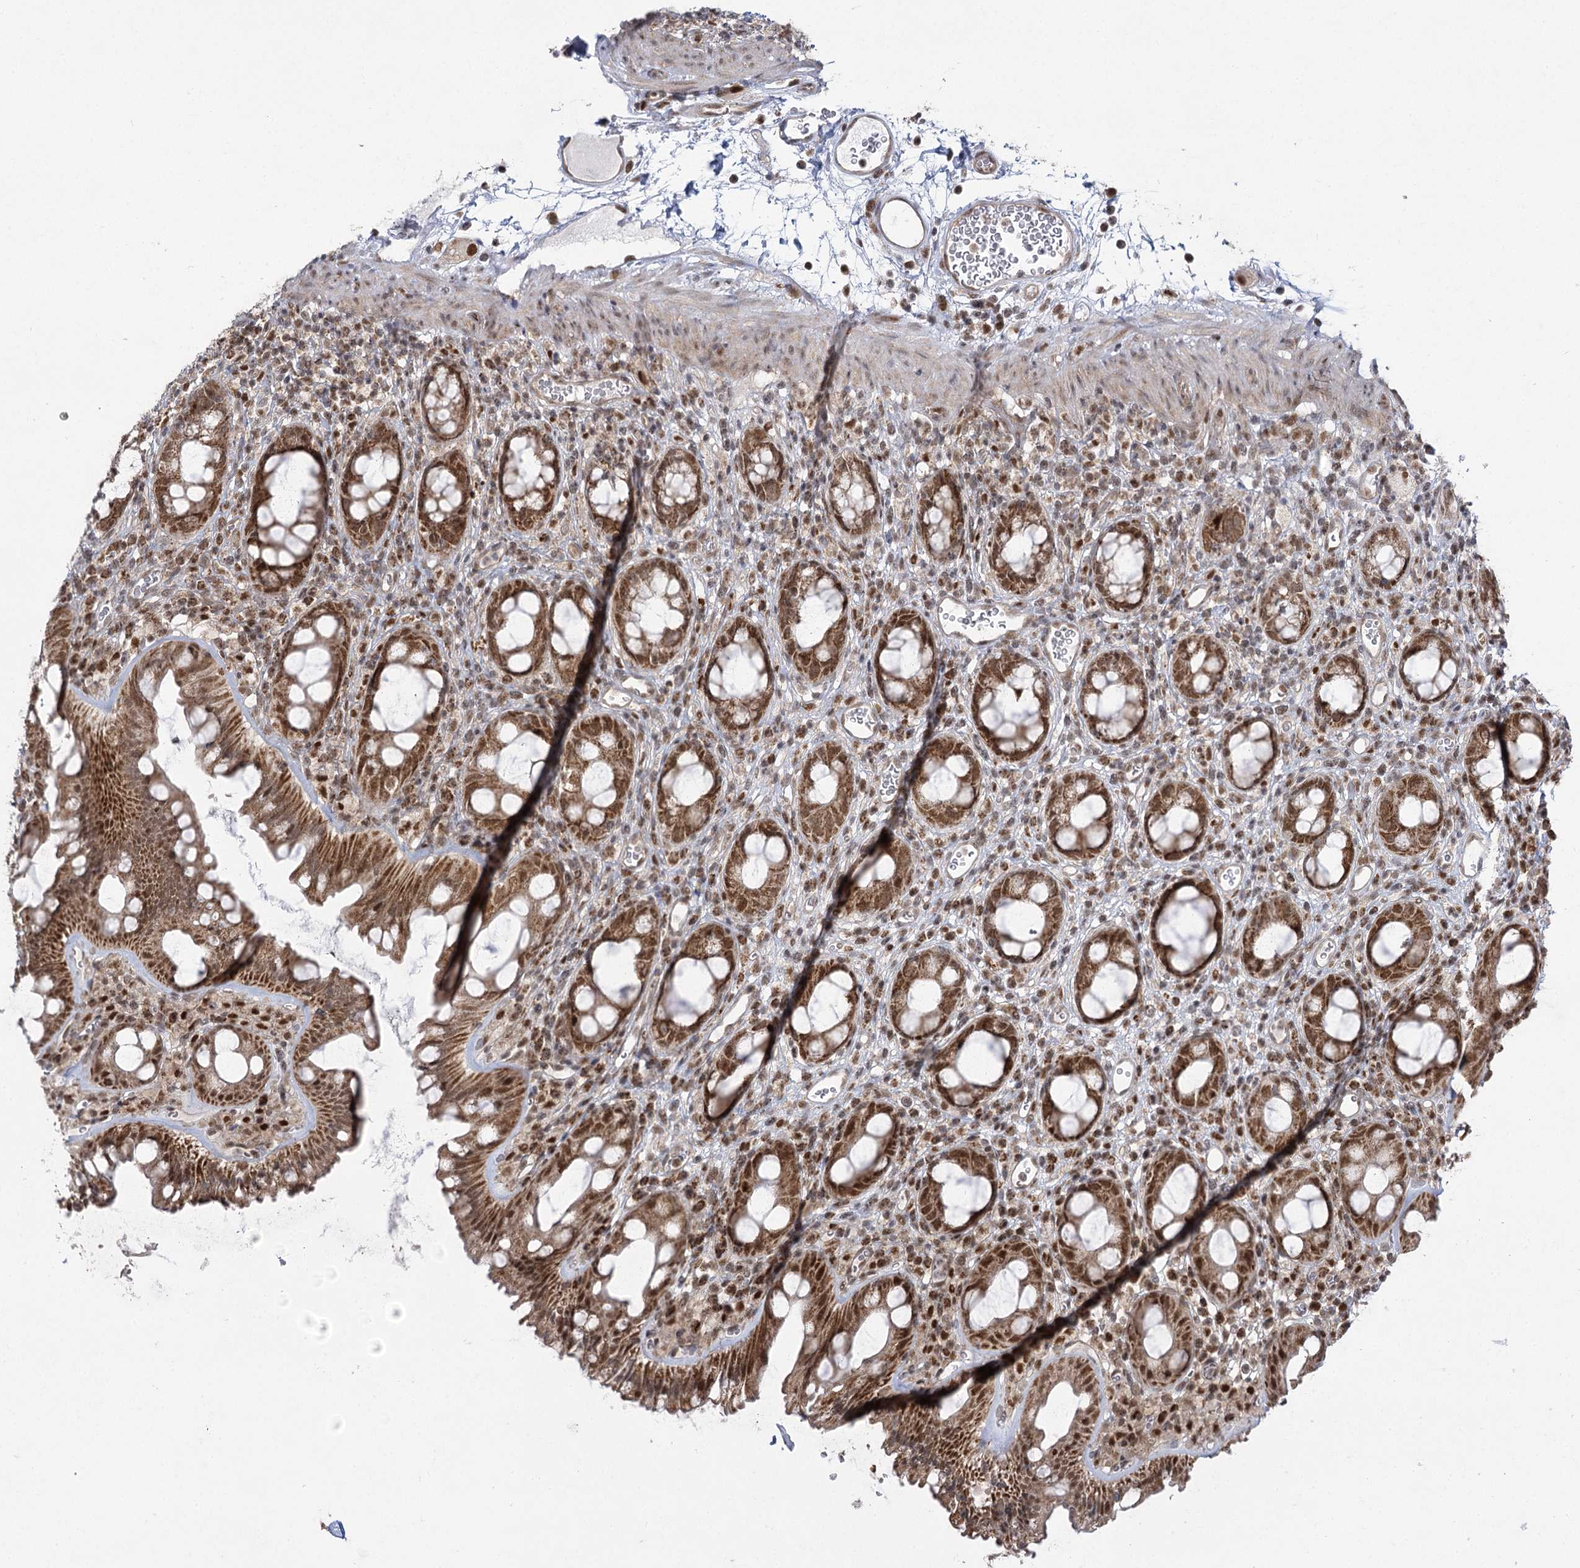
{"staining": {"intensity": "strong", "quantity": ">75%", "location": "cytoplasmic/membranous,nuclear"}, "tissue": "rectum", "cell_type": "Glandular cells", "image_type": "normal", "snomed": [{"axis": "morphology", "description": "Normal tissue, NOS"}, {"axis": "topography", "description": "Rectum"}], "caption": "A brown stain shows strong cytoplasmic/membranous,nuclear staining of a protein in glandular cells of normal rectum.", "gene": "SLC4A1AP", "patient": {"sex": "female", "age": 57}}